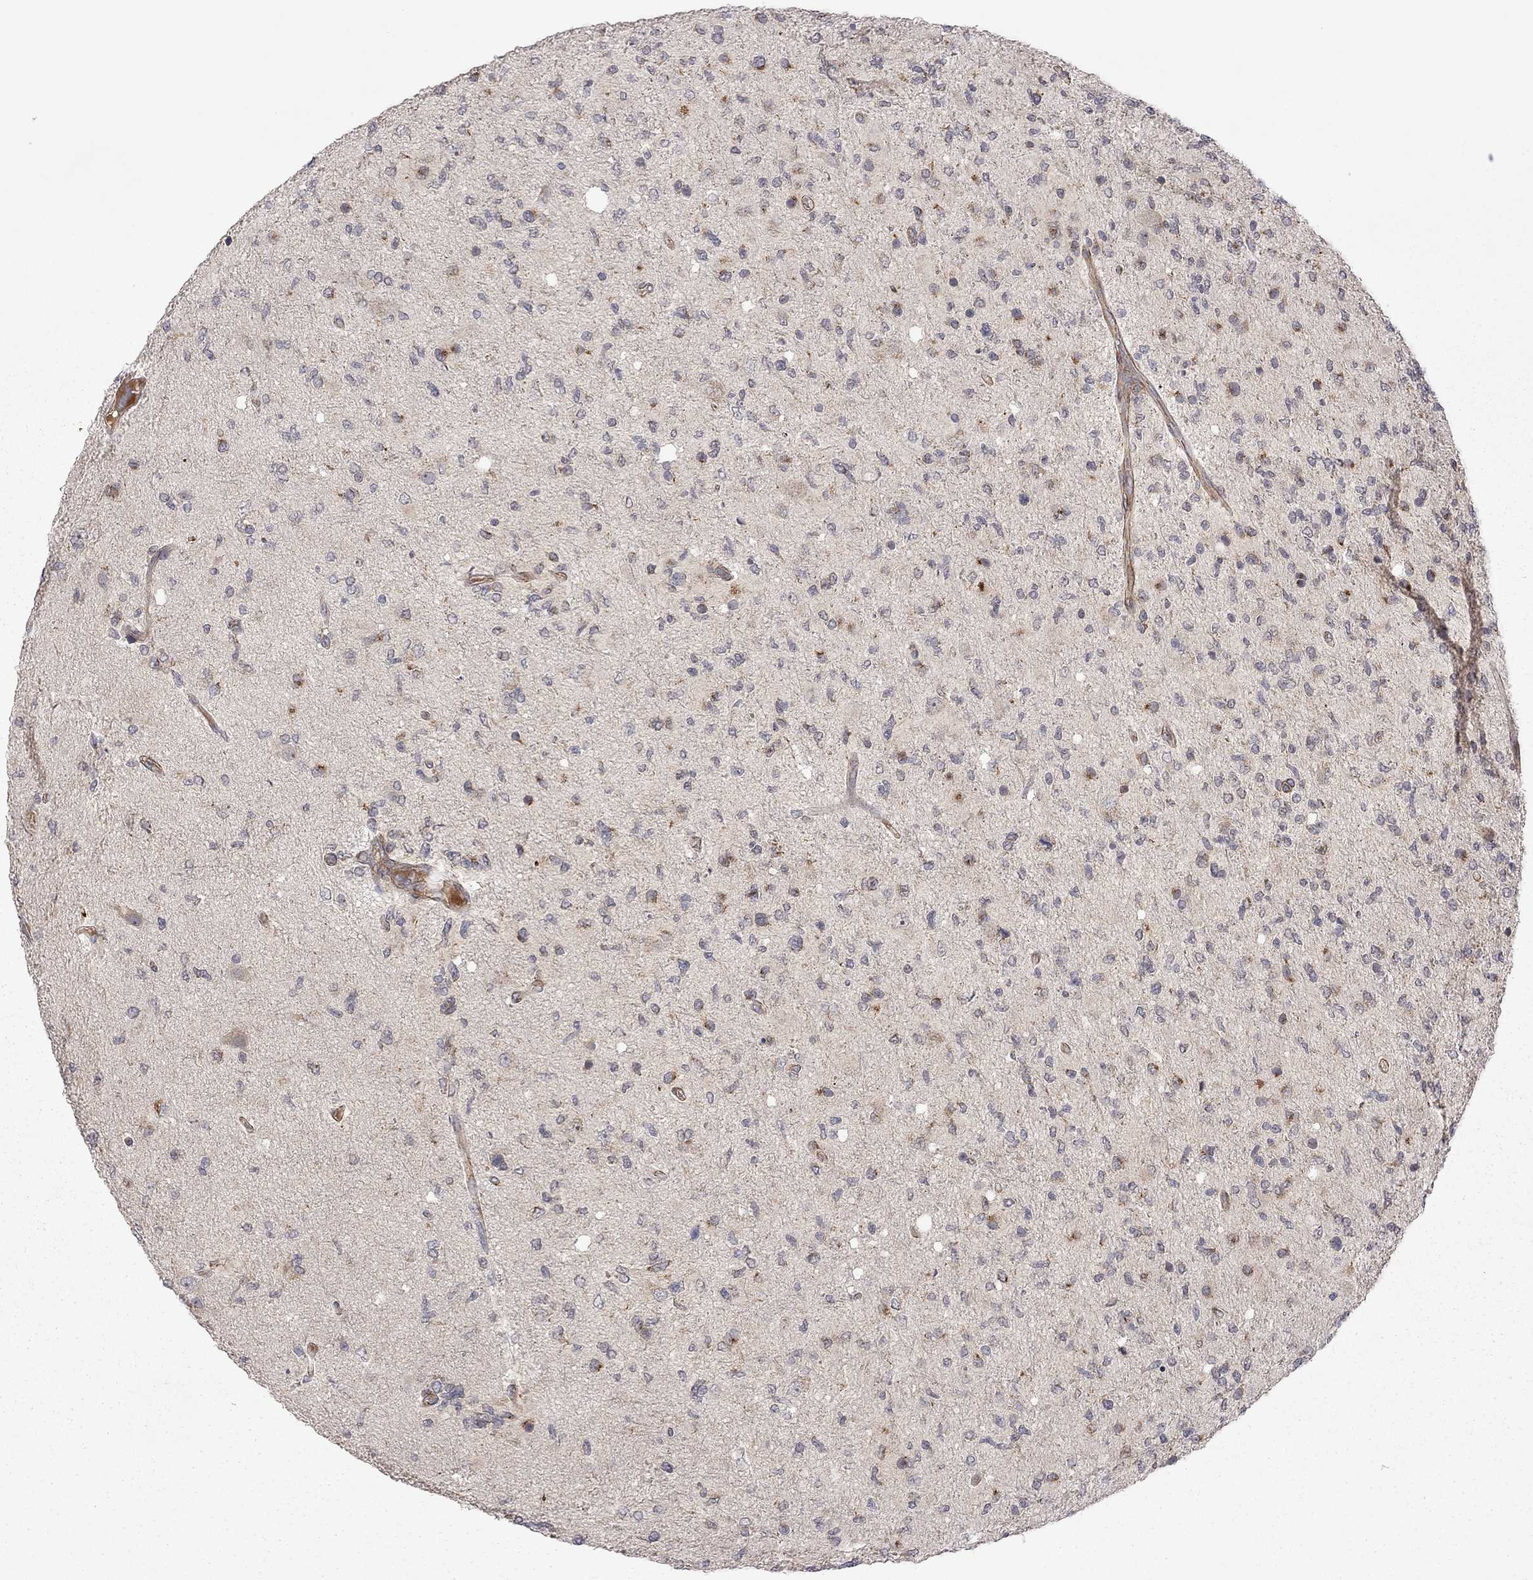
{"staining": {"intensity": "weak", "quantity": "<25%", "location": "cytoplasmic/membranous"}, "tissue": "glioma", "cell_type": "Tumor cells", "image_type": "cancer", "snomed": [{"axis": "morphology", "description": "Glioma, malignant, High grade"}, {"axis": "topography", "description": "Cerebral cortex"}], "caption": "The immunohistochemistry (IHC) photomicrograph has no significant staining in tumor cells of glioma tissue. (DAB immunohistochemistry, high magnification).", "gene": "EXOC3L2", "patient": {"sex": "male", "age": 70}}